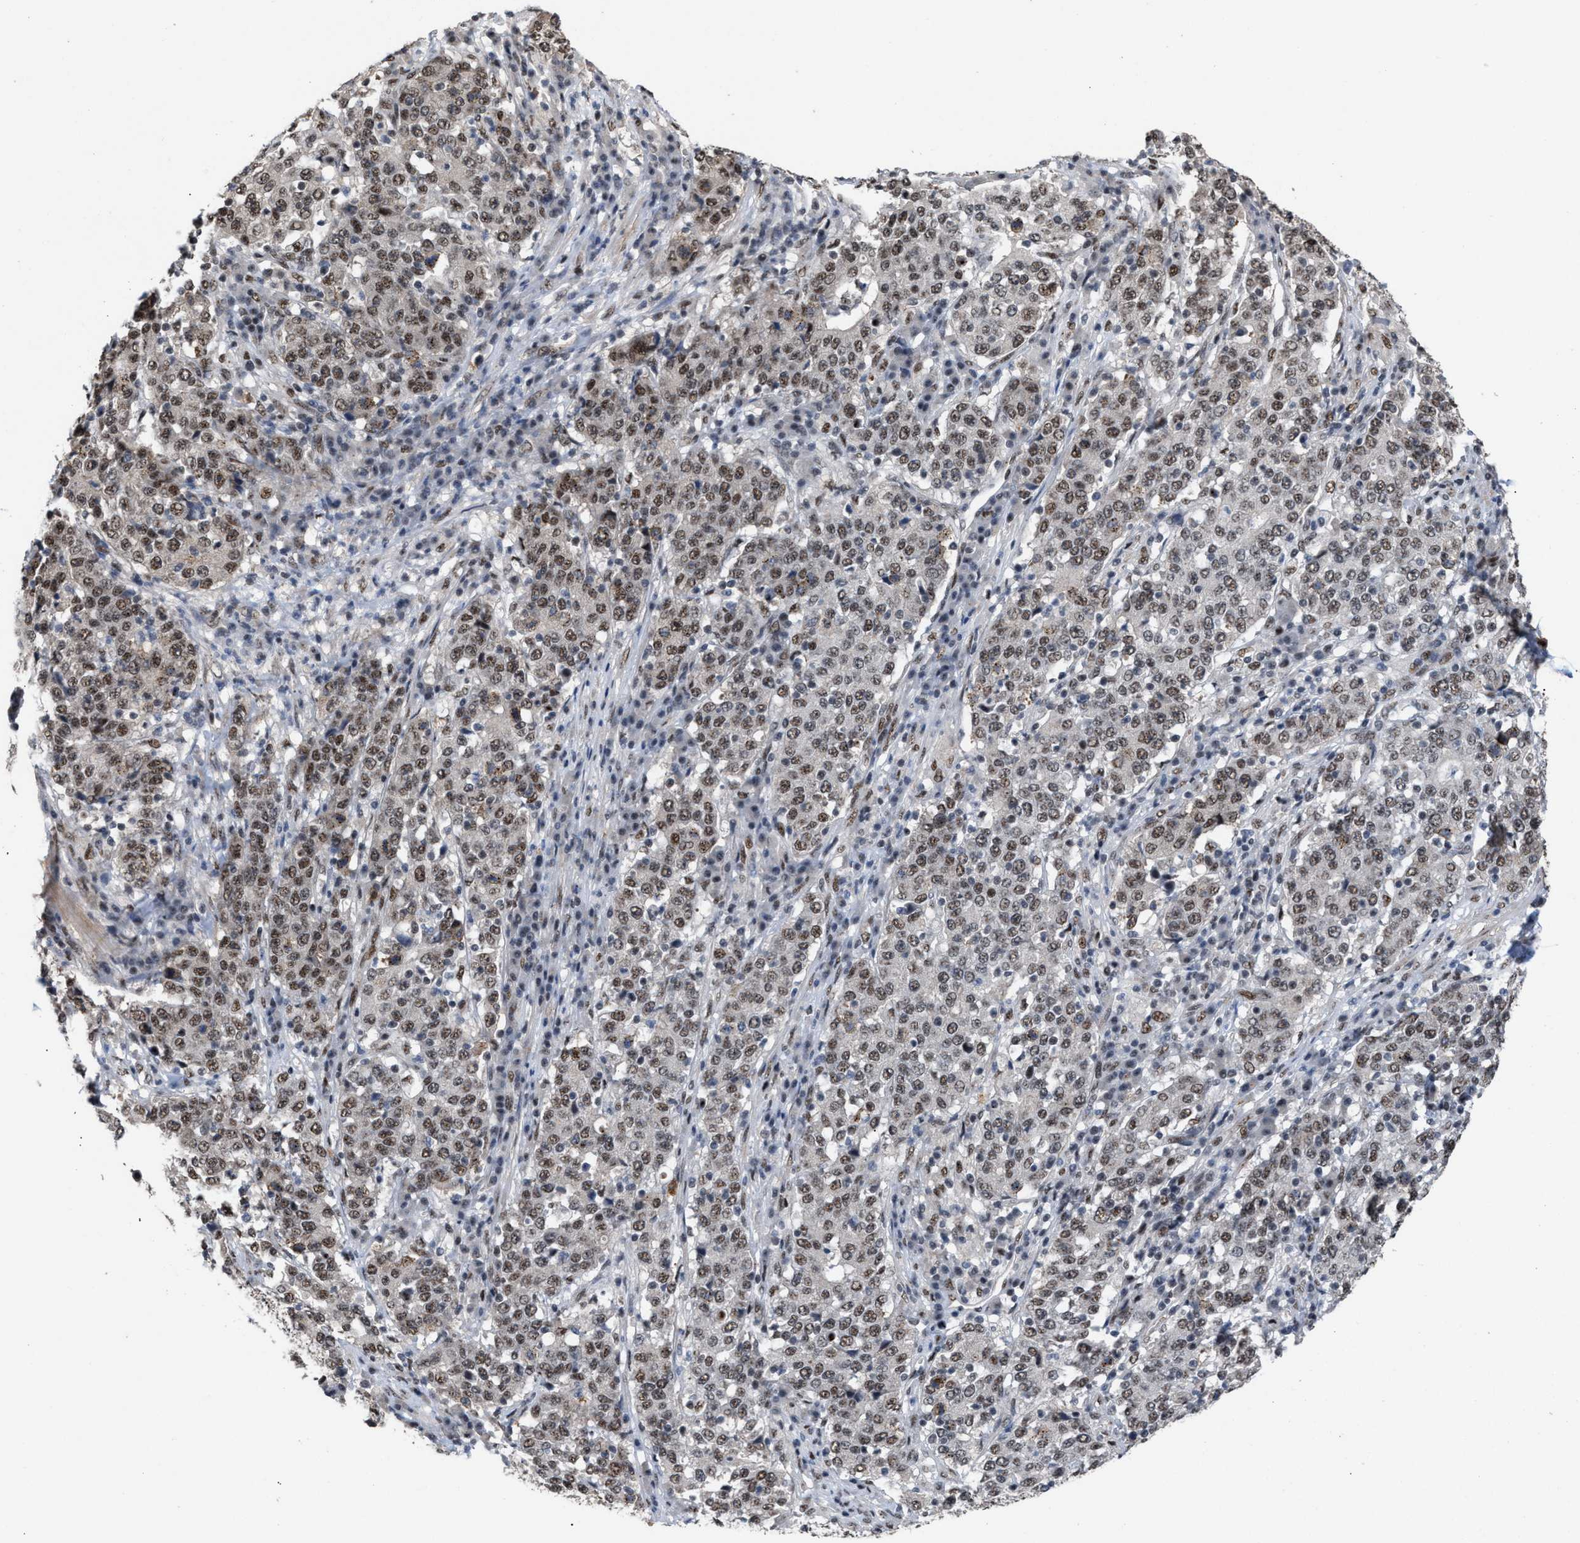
{"staining": {"intensity": "moderate", "quantity": ">75%", "location": "nuclear"}, "tissue": "stomach cancer", "cell_type": "Tumor cells", "image_type": "cancer", "snomed": [{"axis": "morphology", "description": "Adenocarcinoma, NOS"}, {"axis": "topography", "description": "Stomach"}], "caption": "Immunohistochemical staining of human stomach adenocarcinoma demonstrates medium levels of moderate nuclear protein positivity in about >75% of tumor cells. (Stains: DAB in brown, nuclei in blue, Microscopy: brightfield microscopy at high magnification).", "gene": "EIF4A3", "patient": {"sex": "male", "age": 59}}